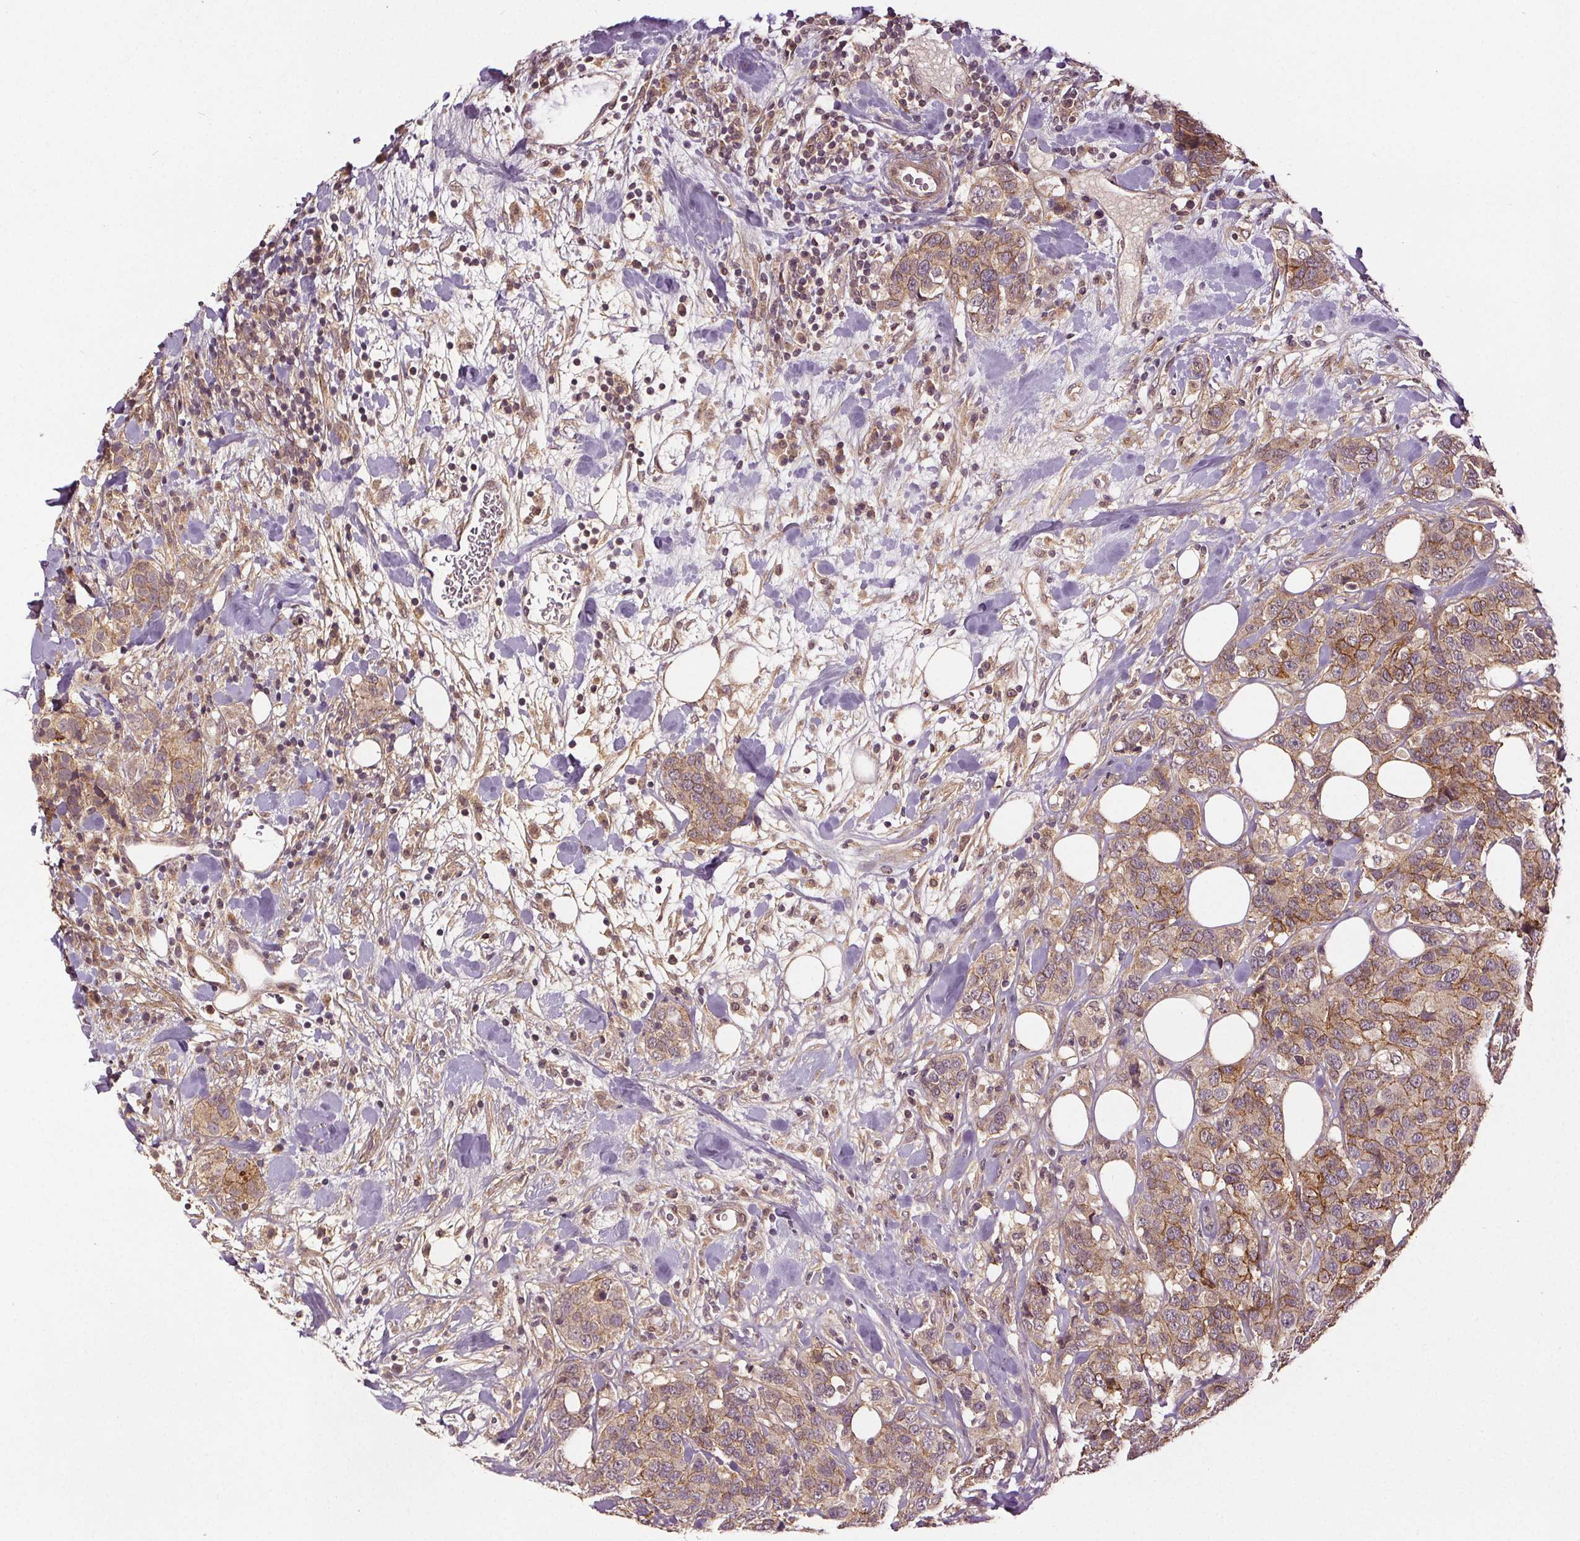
{"staining": {"intensity": "moderate", "quantity": ">75%", "location": "cytoplasmic/membranous"}, "tissue": "breast cancer", "cell_type": "Tumor cells", "image_type": "cancer", "snomed": [{"axis": "morphology", "description": "Lobular carcinoma"}, {"axis": "topography", "description": "Breast"}], "caption": "A histopathology image of breast cancer stained for a protein displays moderate cytoplasmic/membranous brown staining in tumor cells.", "gene": "EPHB3", "patient": {"sex": "female", "age": 59}}